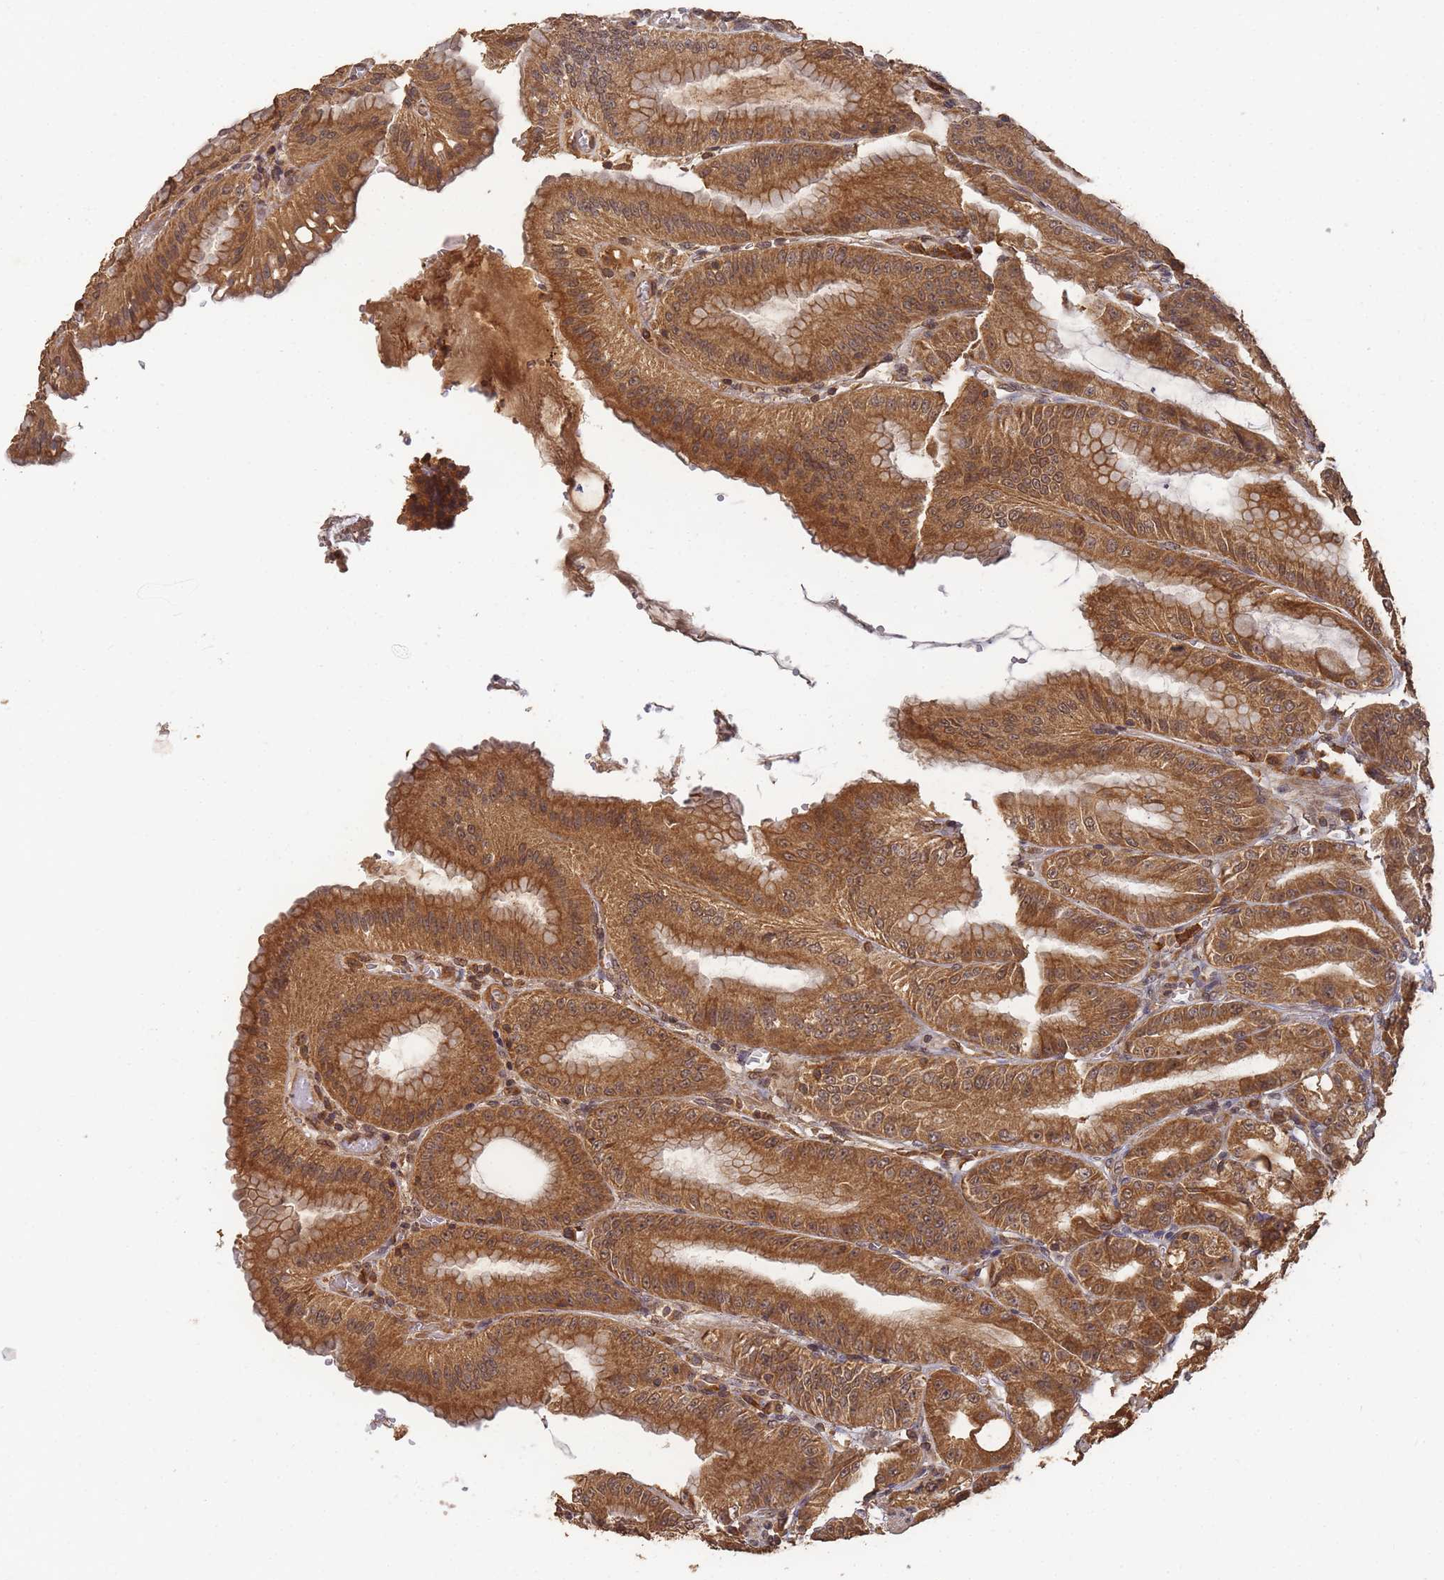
{"staining": {"intensity": "strong", "quantity": ">75%", "location": "cytoplasmic/membranous,nuclear"}, "tissue": "stomach", "cell_type": "Glandular cells", "image_type": "normal", "snomed": [{"axis": "morphology", "description": "Normal tissue, NOS"}, {"axis": "topography", "description": "Stomach, lower"}], "caption": "A brown stain shows strong cytoplasmic/membranous,nuclear expression of a protein in glandular cells of normal human stomach. Using DAB (3,3'-diaminobenzidine) (brown) and hematoxylin (blue) stains, captured at high magnification using brightfield microscopy.", "gene": "ALKBH1", "patient": {"sex": "male", "age": 71}}